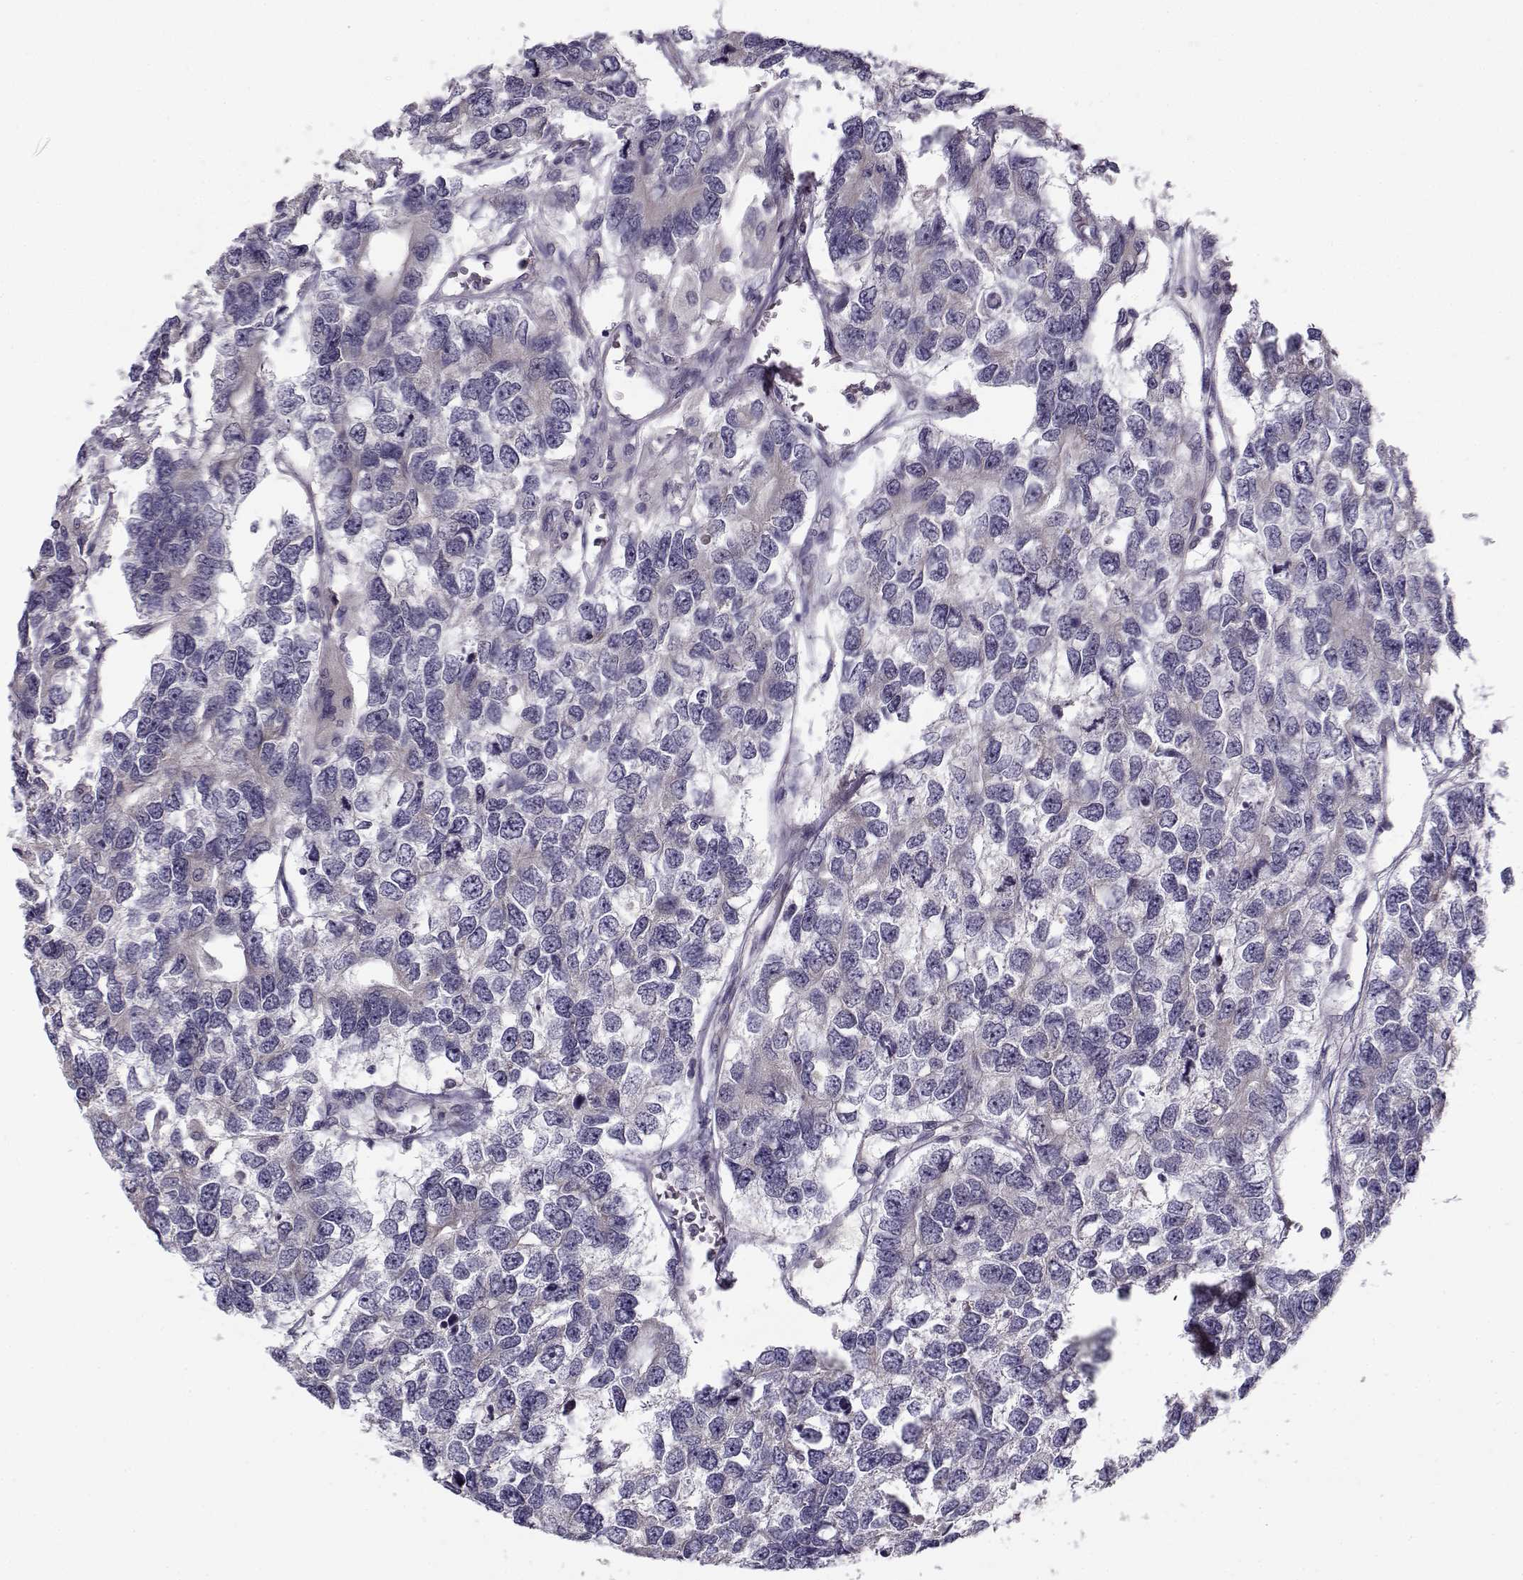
{"staining": {"intensity": "negative", "quantity": "none", "location": "none"}, "tissue": "testis cancer", "cell_type": "Tumor cells", "image_type": "cancer", "snomed": [{"axis": "morphology", "description": "Seminoma, NOS"}, {"axis": "topography", "description": "Testis"}], "caption": "High power microscopy histopathology image of an IHC micrograph of testis cancer, revealing no significant staining in tumor cells. Brightfield microscopy of immunohistochemistry stained with DAB (brown) and hematoxylin (blue), captured at high magnification.", "gene": "DDX25", "patient": {"sex": "male", "age": 52}}